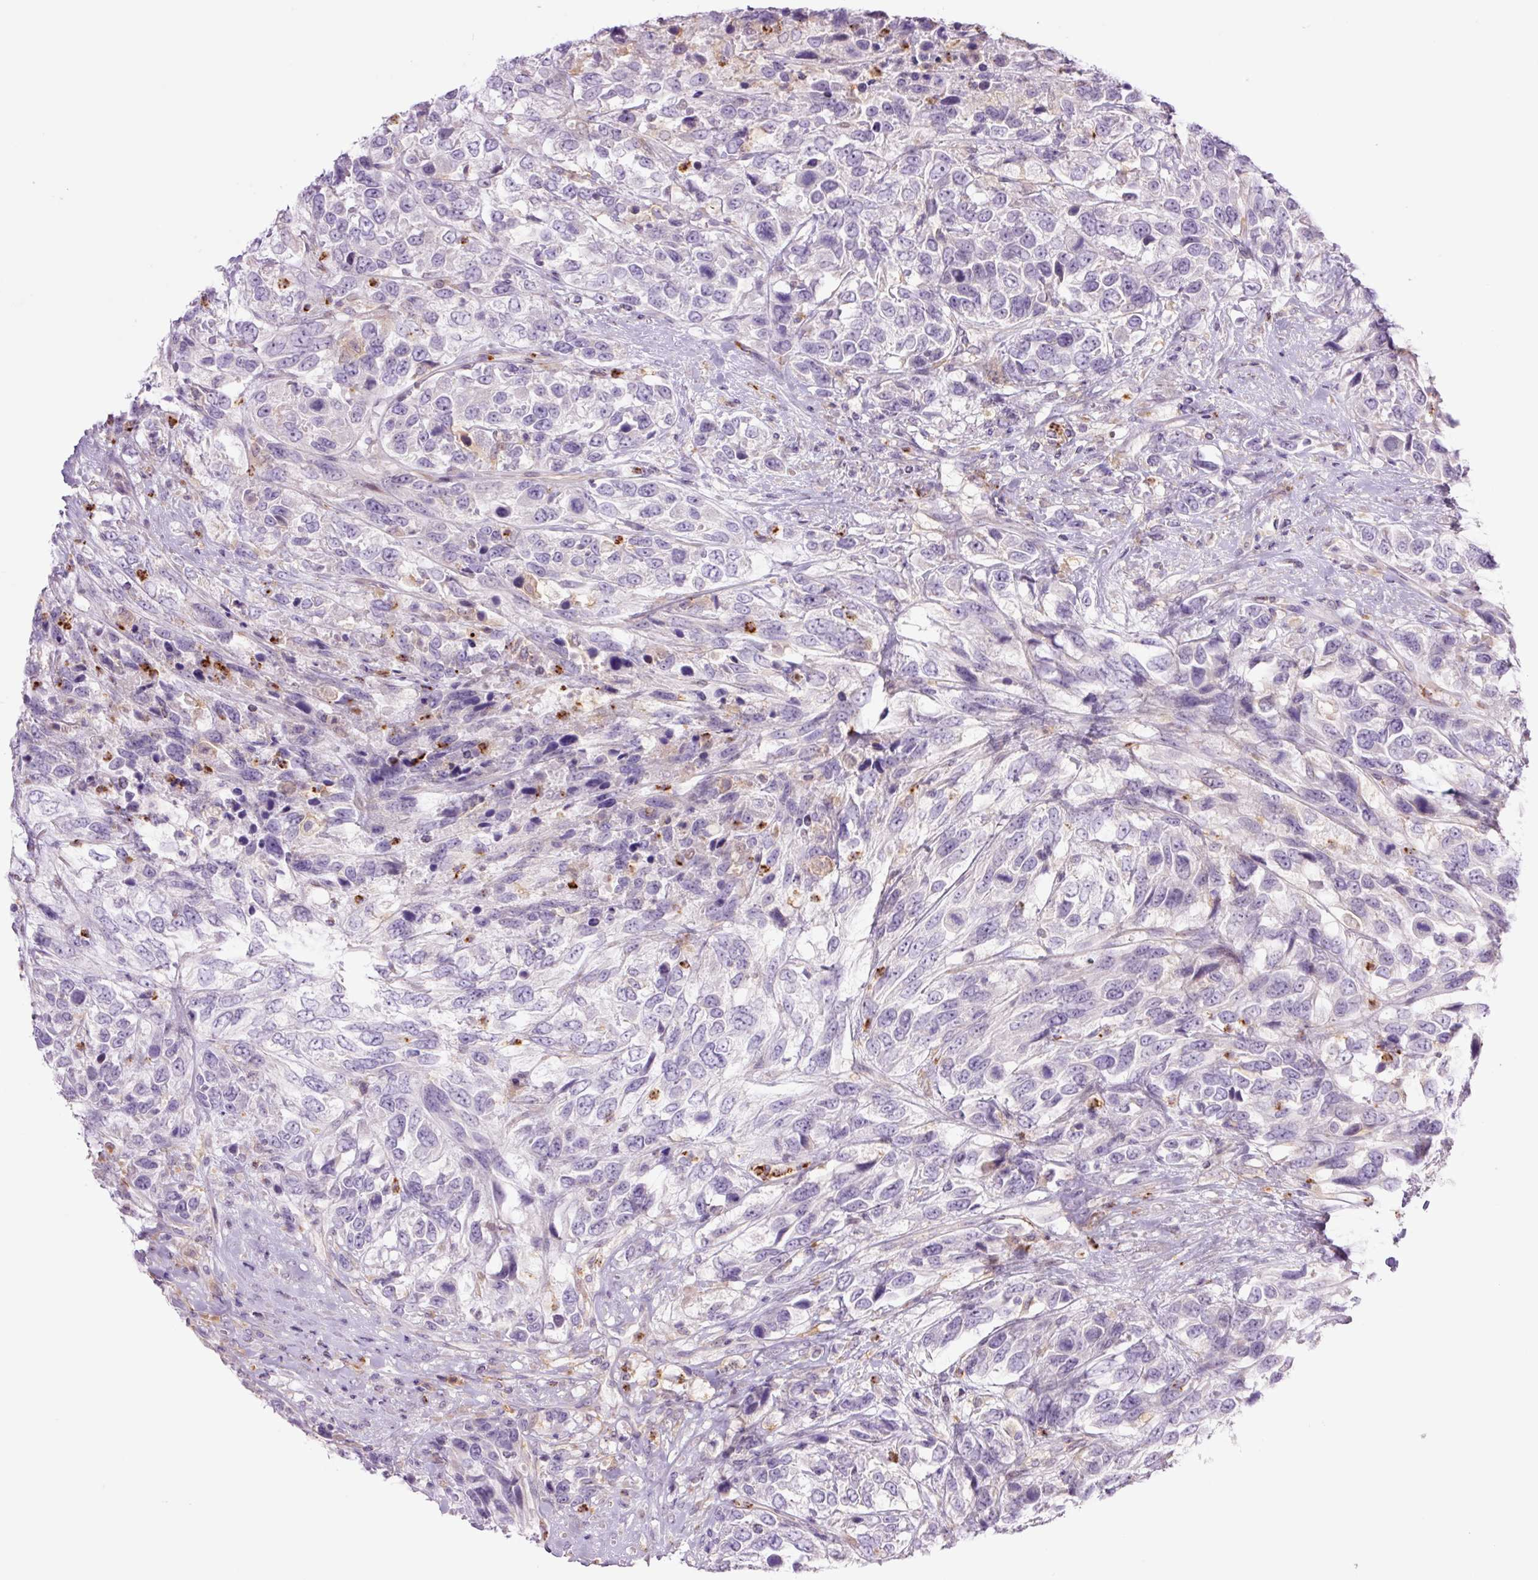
{"staining": {"intensity": "negative", "quantity": "none", "location": "none"}, "tissue": "urothelial cancer", "cell_type": "Tumor cells", "image_type": "cancer", "snomed": [{"axis": "morphology", "description": "Urothelial carcinoma, High grade"}, {"axis": "topography", "description": "Urinary bladder"}], "caption": "High magnification brightfield microscopy of urothelial carcinoma (high-grade) stained with DAB (3,3'-diaminobenzidine) (brown) and counterstained with hematoxylin (blue): tumor cells show no significant staining.", "gene": "SH2D6", "patient": {"sex": "female", "age": 70}}